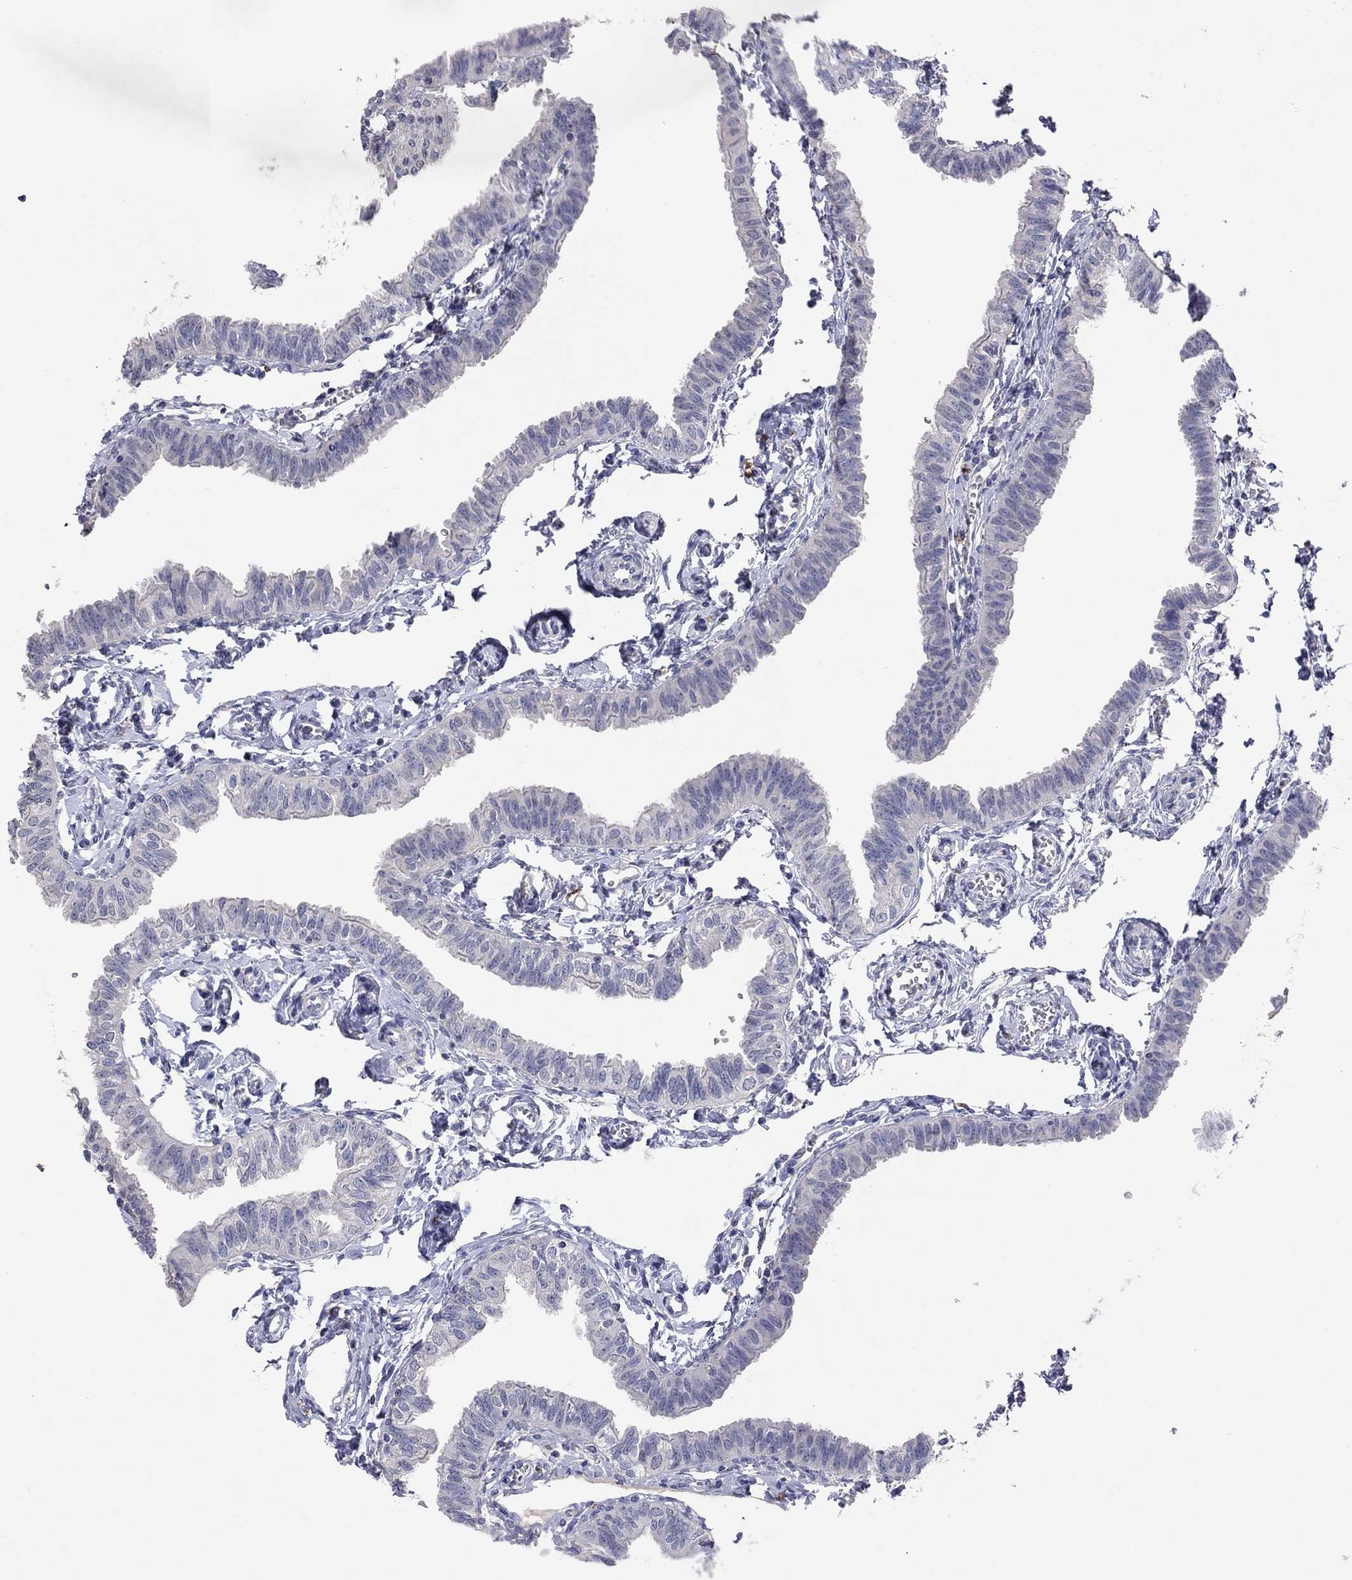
{"staining": {"intensity": "negative", "quantity": "none", "location": "none"}, "tissue": "fallopian tube", "cell_type": "Glandular cells", "image_type": "normal", "snomed": [{"axis": "morphology", "description": "Normal tissue, NOS"}, {"axis": "topography", "description": "Fallopian tube"}], "caption": "This is a image of immunohistochemistry staining of unremarkable fallopian tube, which shows no staining in glandular cells. (Stains: DAB (3,3'-diaminobenzidine) immunohistochemistry (IHC) with hematoxylin counter stain, Microscopy: brightfield microscopy at high magnification).", "gene": "MMP13", "patient": {"sex": "female", "age": 54}}